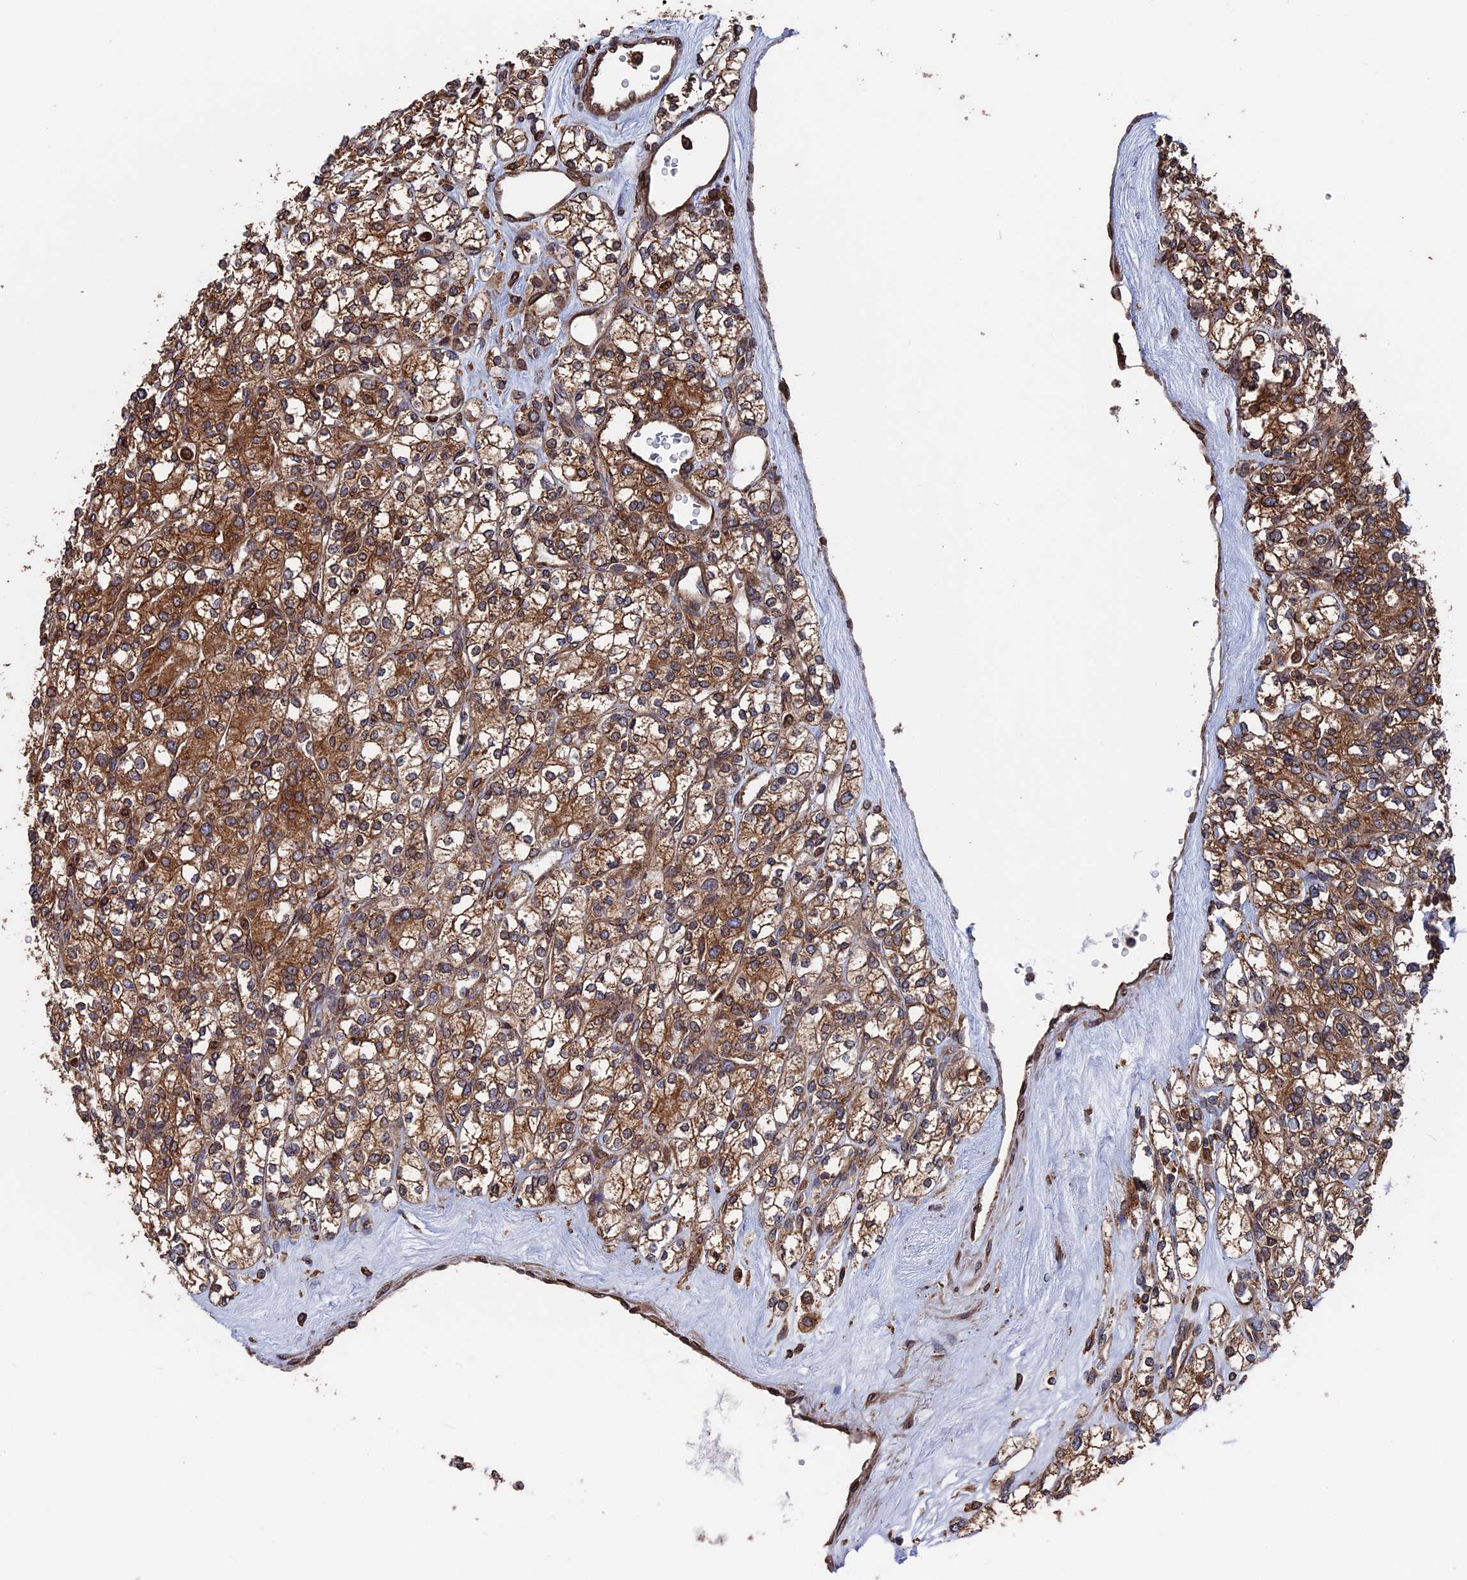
{"staining": {"intensity": "moderate", "quantity": ">75%", "location": "cytoplasmic/membranous"}, "tissue": "renal cancer", "cell_type": "Tumor cells", "image_type": "cancer", "snomed": [{"axis": "morphology", "description": "Adenocarcinoma, NOS"}, {"axis": "topography", "description": "Kidney"}], "caption": "IHC of renal adenocarcinoma exhibits medium levels of moderate cytoplasmic/membranous positivity in approximately >75% of tumor cells.", "gene": "RPUSD1", "patient": {"sex": "male", "age": 77}}